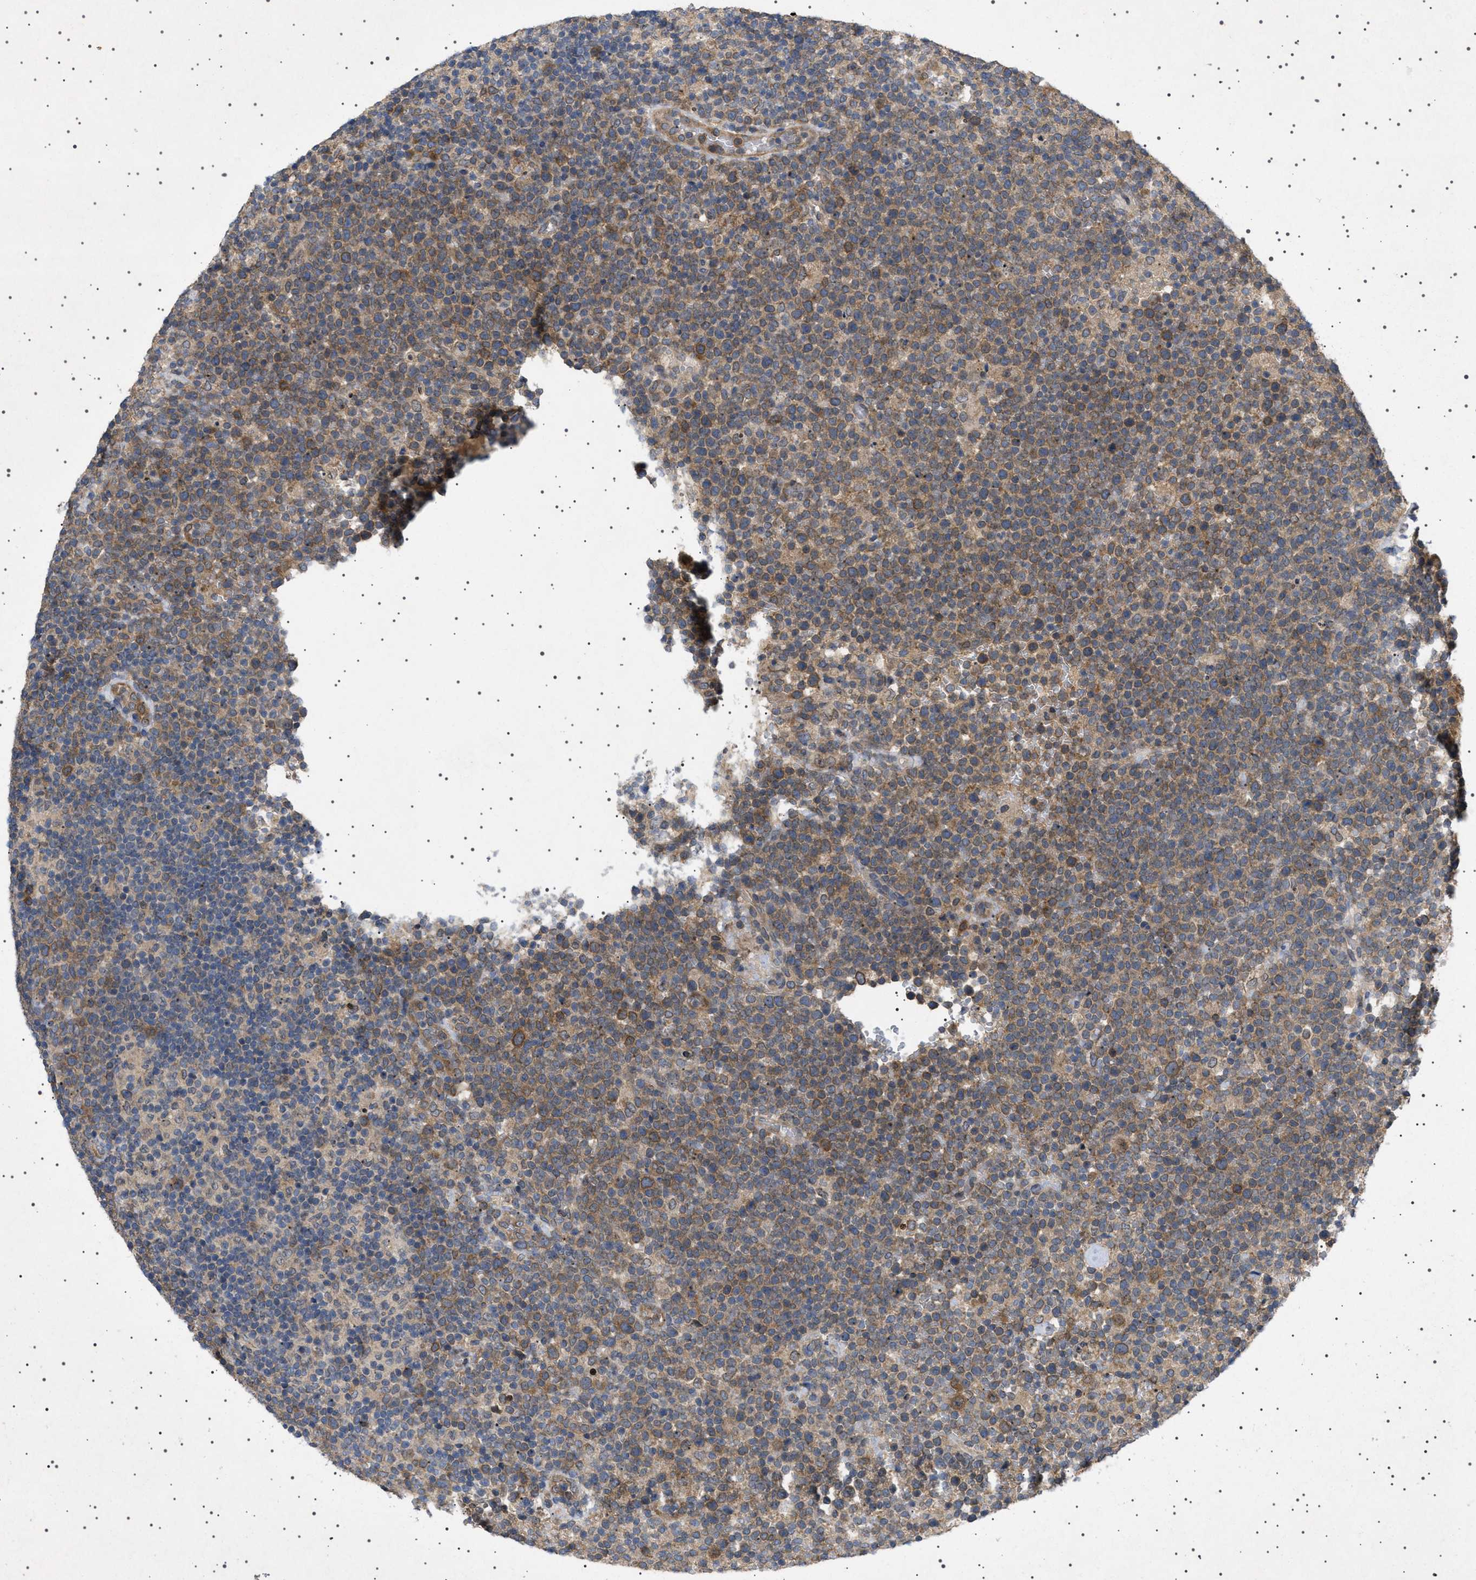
{"staining": {"intensity": "moderate", "quantity": ">75%", "location": "cytoplasmic/membranous,nuclear"}, "tissue": "lymphoma", "cell_type": "Tumor cells", "image_type": "cancer", "snomed": [{"axis": "morphology", "description": "Malignant lymphoma, non-Hodgkin's type, High grade"}, {"axis": "topography", "description": "Lymph node"}], "caption": "Immunohistochemistry histopathology image of human malignant lymphoma, non-Hodgkin's type (high-grade) stained for a protein (brown), which displays medium levels of moderate cytoplasmic/membranous and nuclear expression in about >75% of tumor cells.", "gene": "NUP93", "patient": {"sex": "male", "age": 61}}